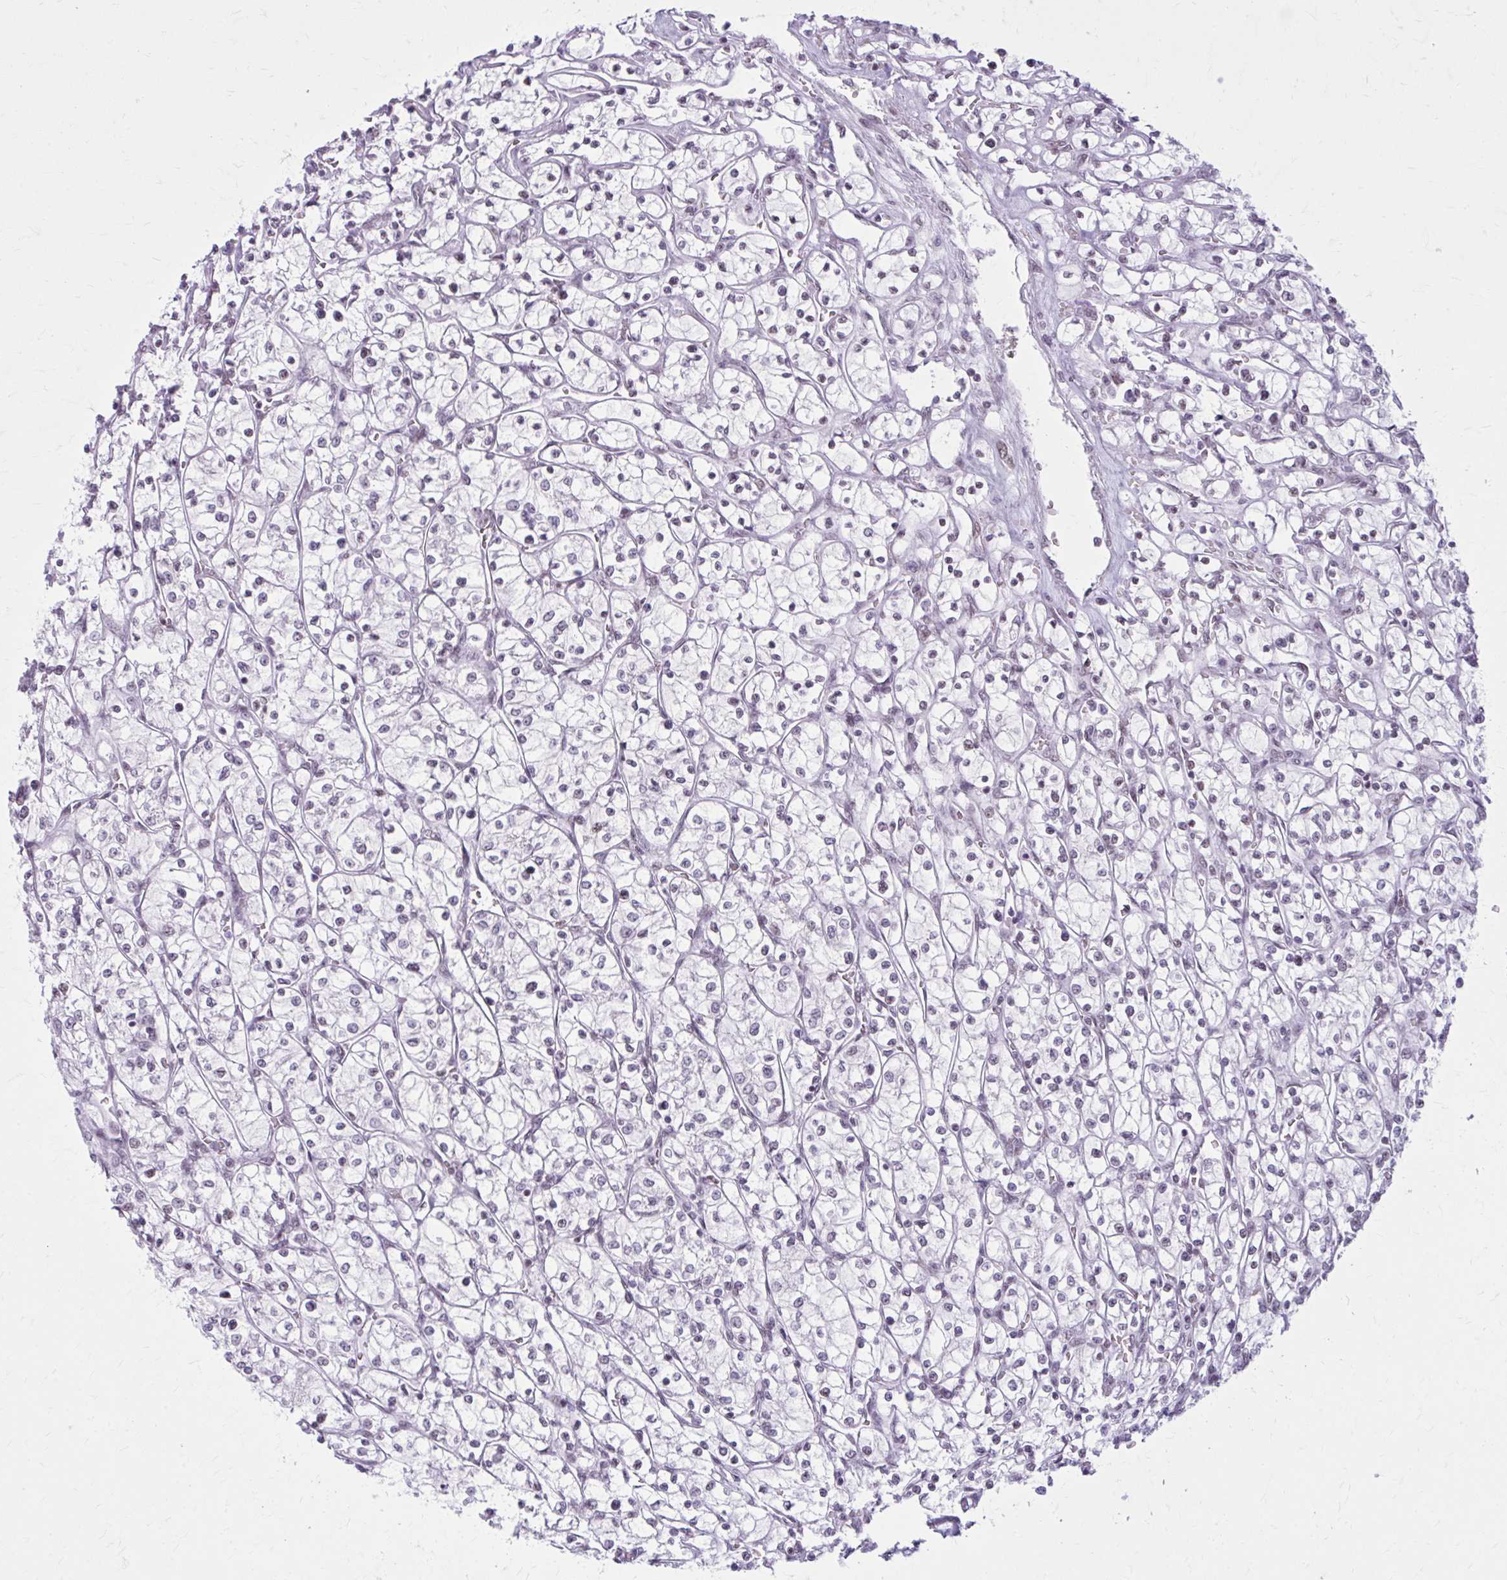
{"staining": {"intensity": "weak", "quantity": "25%-75%", "location": "nuclear"}, "tissue": "renal cancer", "cell_type": "Tumor cells", "image_type": "cancer", "snomed": [{"axis": "morphology", "description": "Adenocarcinoma, NOS"}, {"axis": "topography", "description": "Kidney"}], "caption": "Adenocarcinoma (renal) stained with a protein marker reveals weak staining in tumor cells.", "gene": "PABIR1", "patient": {"sex": "female", "age": 64}}